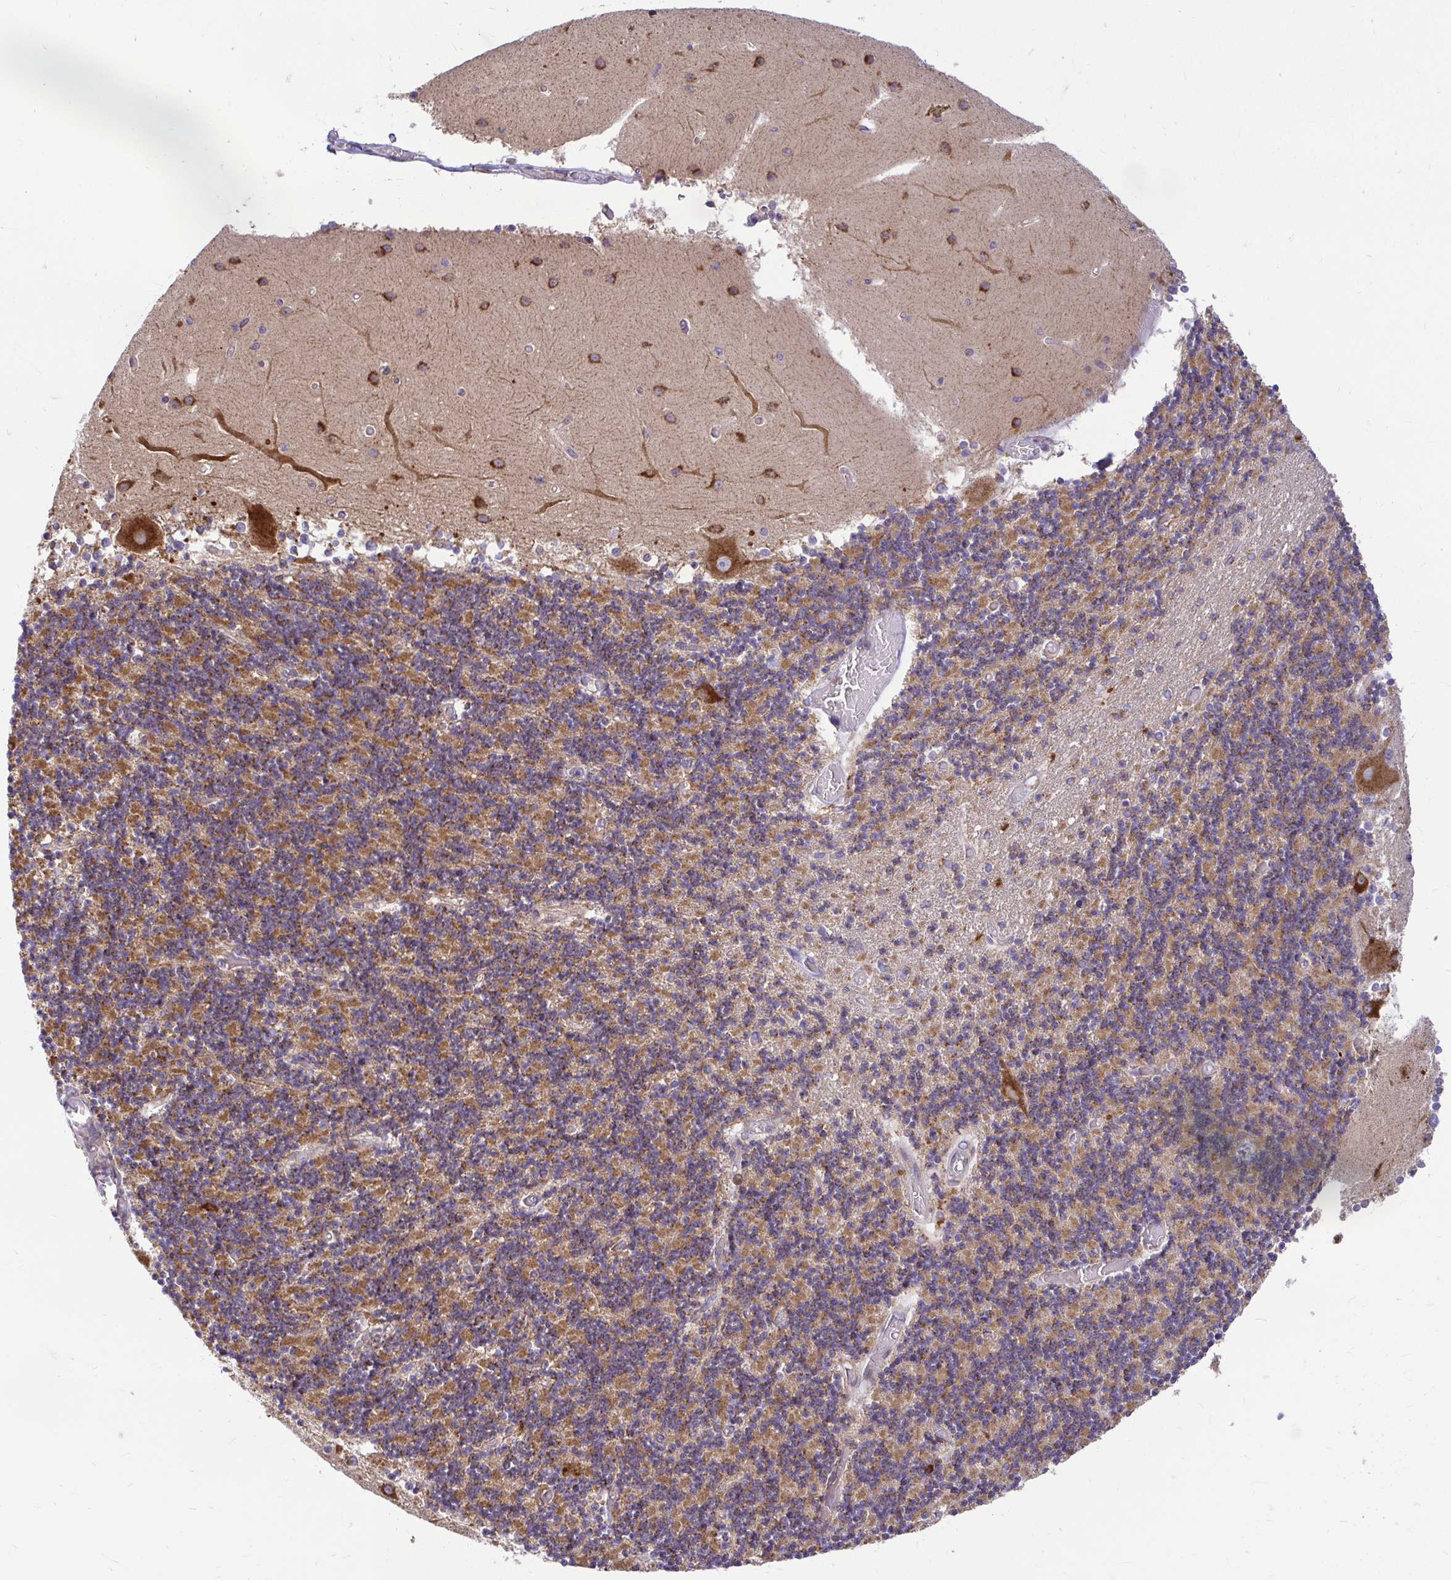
{"staining": {"intensity": "moderate", "quantity": ">75%", "location": "cytoplasmic/membranous"}, "tissue": "cerebellum", "cell_type": "Cells in granular layer", "image_type": "normal", "snomed": [{"axis": "morphology", "description": "Normal tissue, NOS"}, {"axis": "topography", "description": "Cerebellum"}], "caption": "IHC image of benign cerebellum: human cerebellum stained using IHC shows medium levels of moderate protein expression localized specifically in the cytoplasmic/membranous of cells in granular layer, appearing as a cytoplasmic/membranous brown color.", "gene": "VTI1B", "patient": {"sex": "female", "age": 28}}